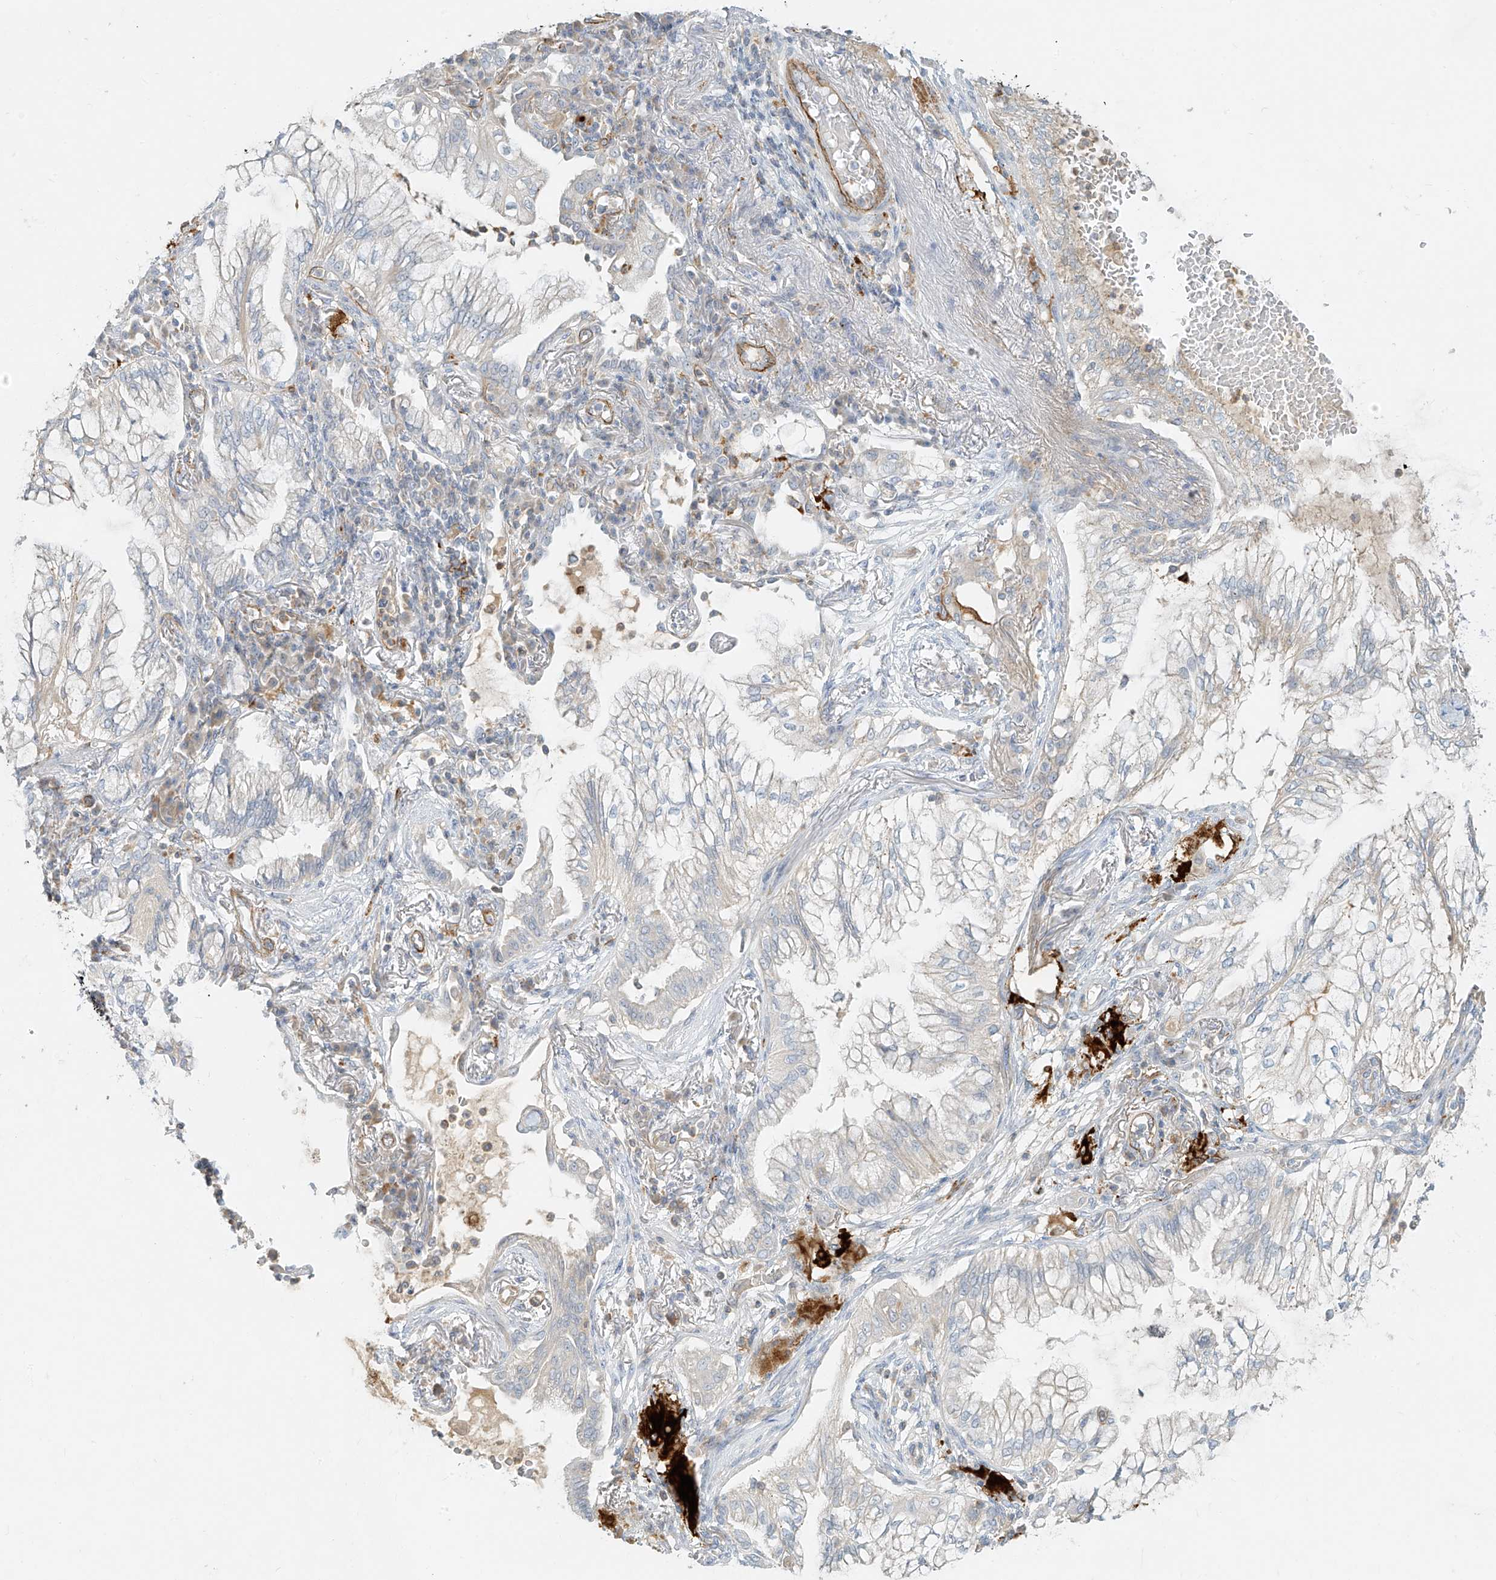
{"staining": {"intensity": "negative", "quantity": "none", "location": "none"}, "tissue": "lung cancer", "cell_type": "Tumor cells", "image_type": "cancer", "snomed": [{"axis": "morphology", "description": "Adenocarcinoma, NOS"}, {"axis": "topography", "description": "Lung"}], "caption": "IHC histopathology image of neoplastic tissue: human lung adenocarcinoma stained with DAB exhibits no significant protein expression in tumor cells. (Stains: DAB (3,3'-diaminobenzidine) immunohistochemistry with hematoxylin counter stain, Microscopy: brightfield microscopy at high magnification).", "gene": "C2orf42", "patient": {"sex": "female", "age": 70}}